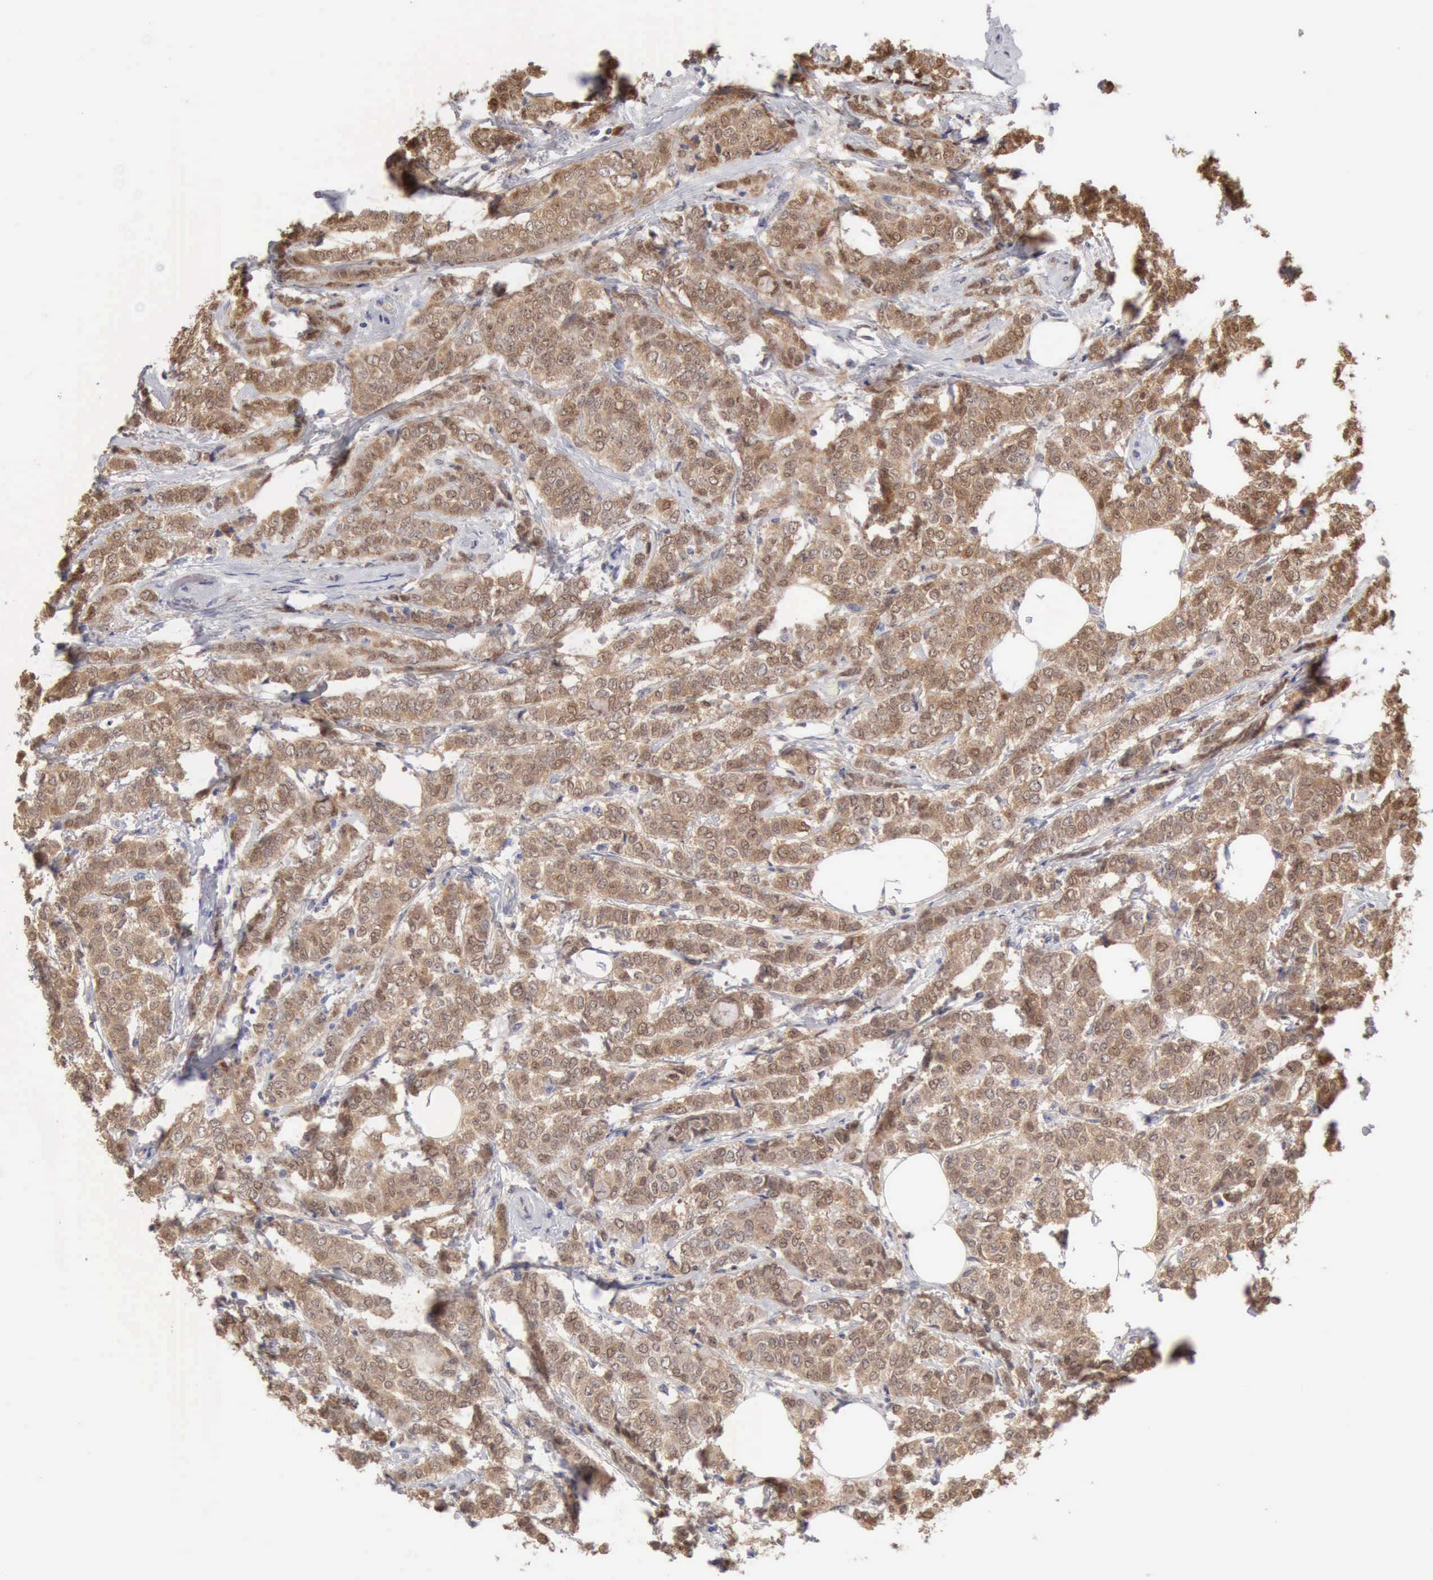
{"staining": {"intensity": "moderate", "quantity": ">75%", "location": "cytoplasmic/membranous"}, "tissue": "breast cancer", "cell_type": "Tumor cells", "image_type": "cancer", "snomed": [{"axis": "morphology", "description": "Lobular carcinoma"}, {"axis": "topography", "description": "Breast"}], "caption": "Immunohistochemistry histopathology image of human breast cancer (lobular carcinoma) stained for a protein (brown), which demonstrates medium levels of moderate cytoplasmic/membranous positivity in approximately >75% of tumor cells.", "gene": "PTGR2", "patient": {"sex": "female", "age": 60}}